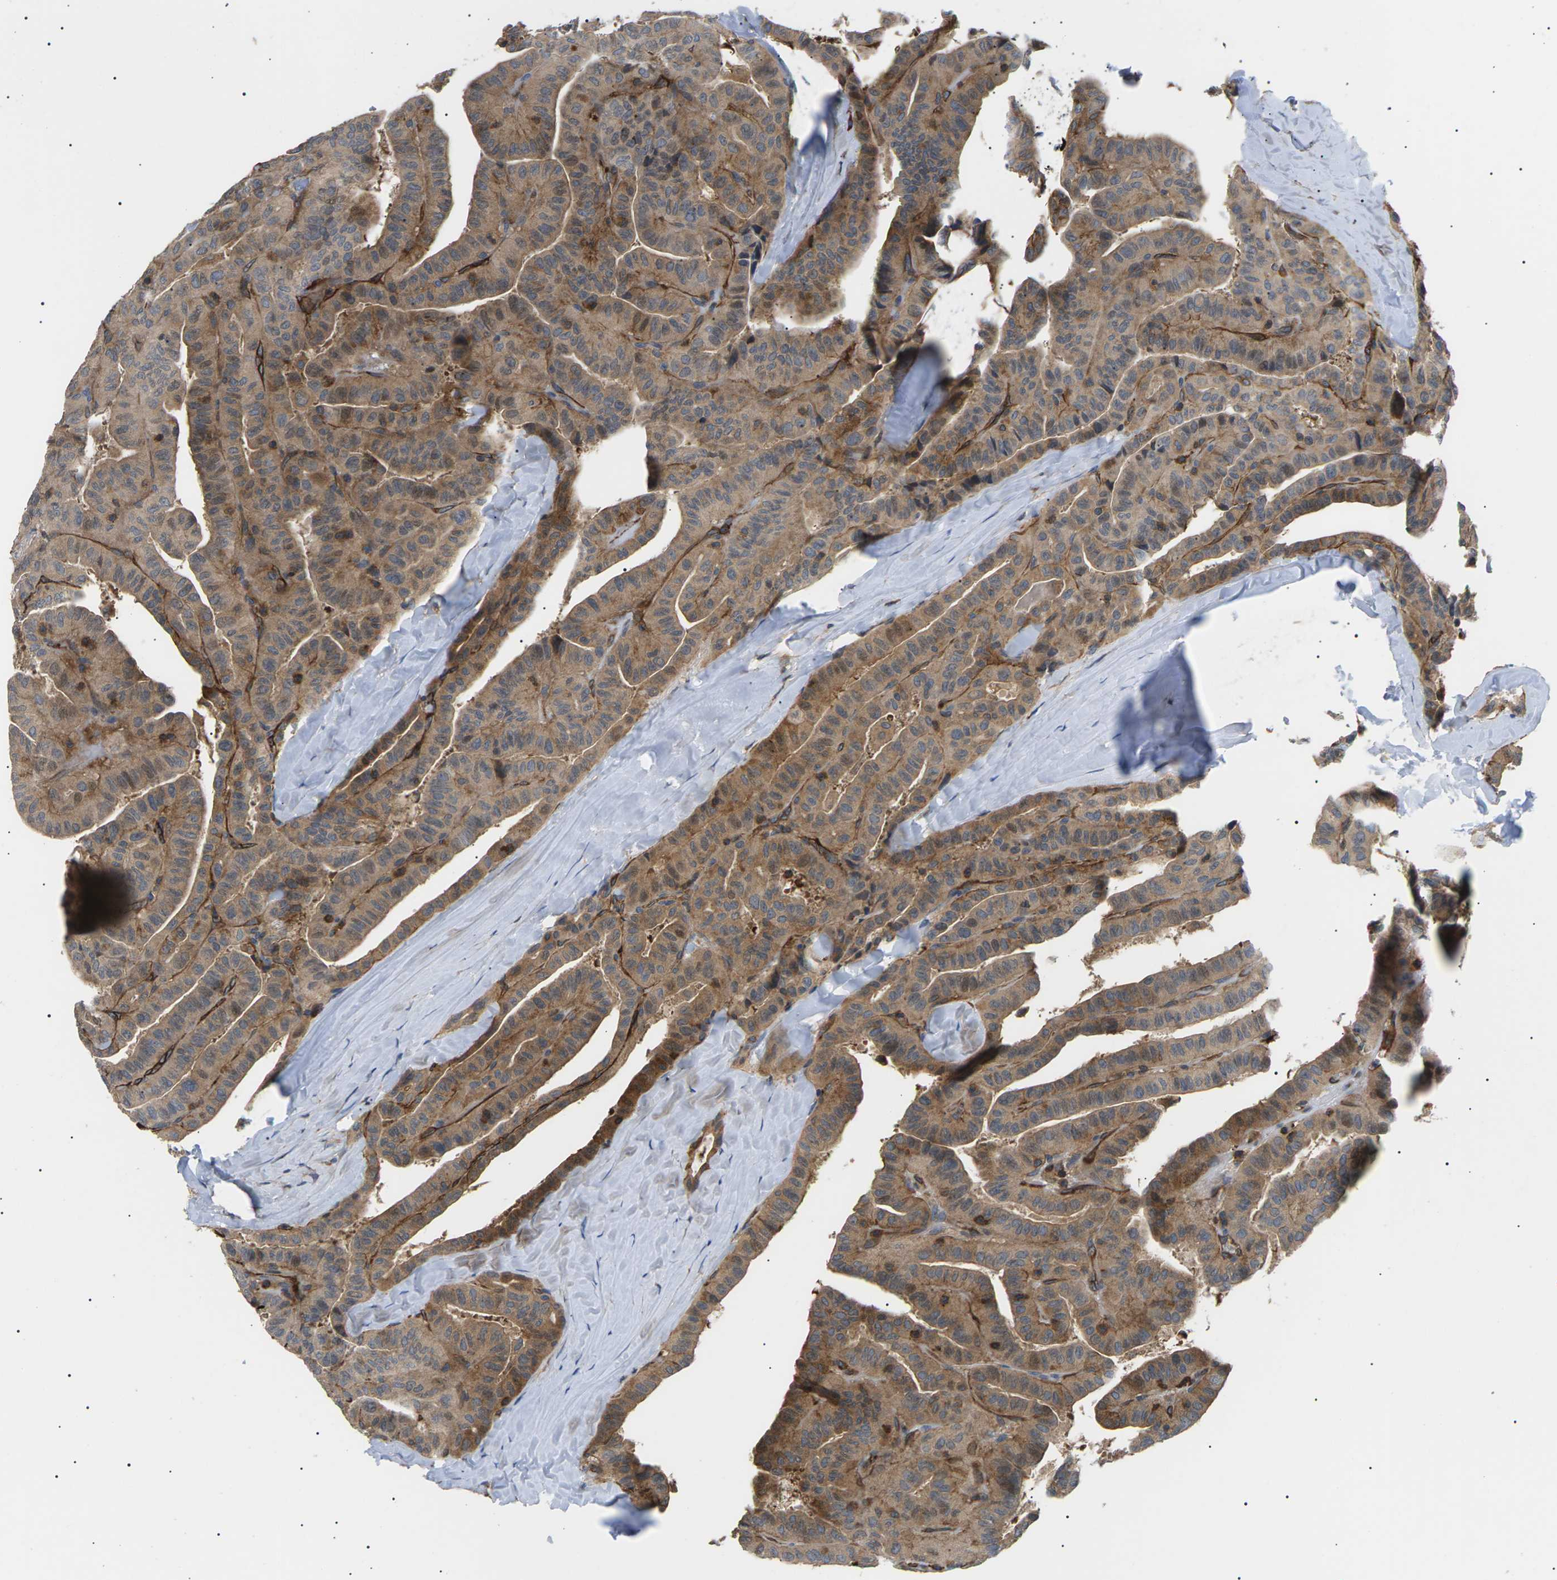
{"staining": {"intensity": "moderate", "quantity": ">75%", "location": "cytoplasmic/membranous"}, "tissue": "thyroid cancer", "cell_type": "Tumor cells", "image_type": "cancer", "snomed": [{"axis": "morphology", "description": "Papillary adenocarcinoma, NOS"}, {"axis": "topography", "description": "Thyroid gland"}], "caption": "IHC micrograph of thyroid papillary adenocarcinoma stained for a protein (brown), which exhibits medium levels of moderate cytoplasmic/membranous staining in about >75% of tumor cells.", "gene": "TMTC4", "patient": {"sex": "male", "age": 77}}